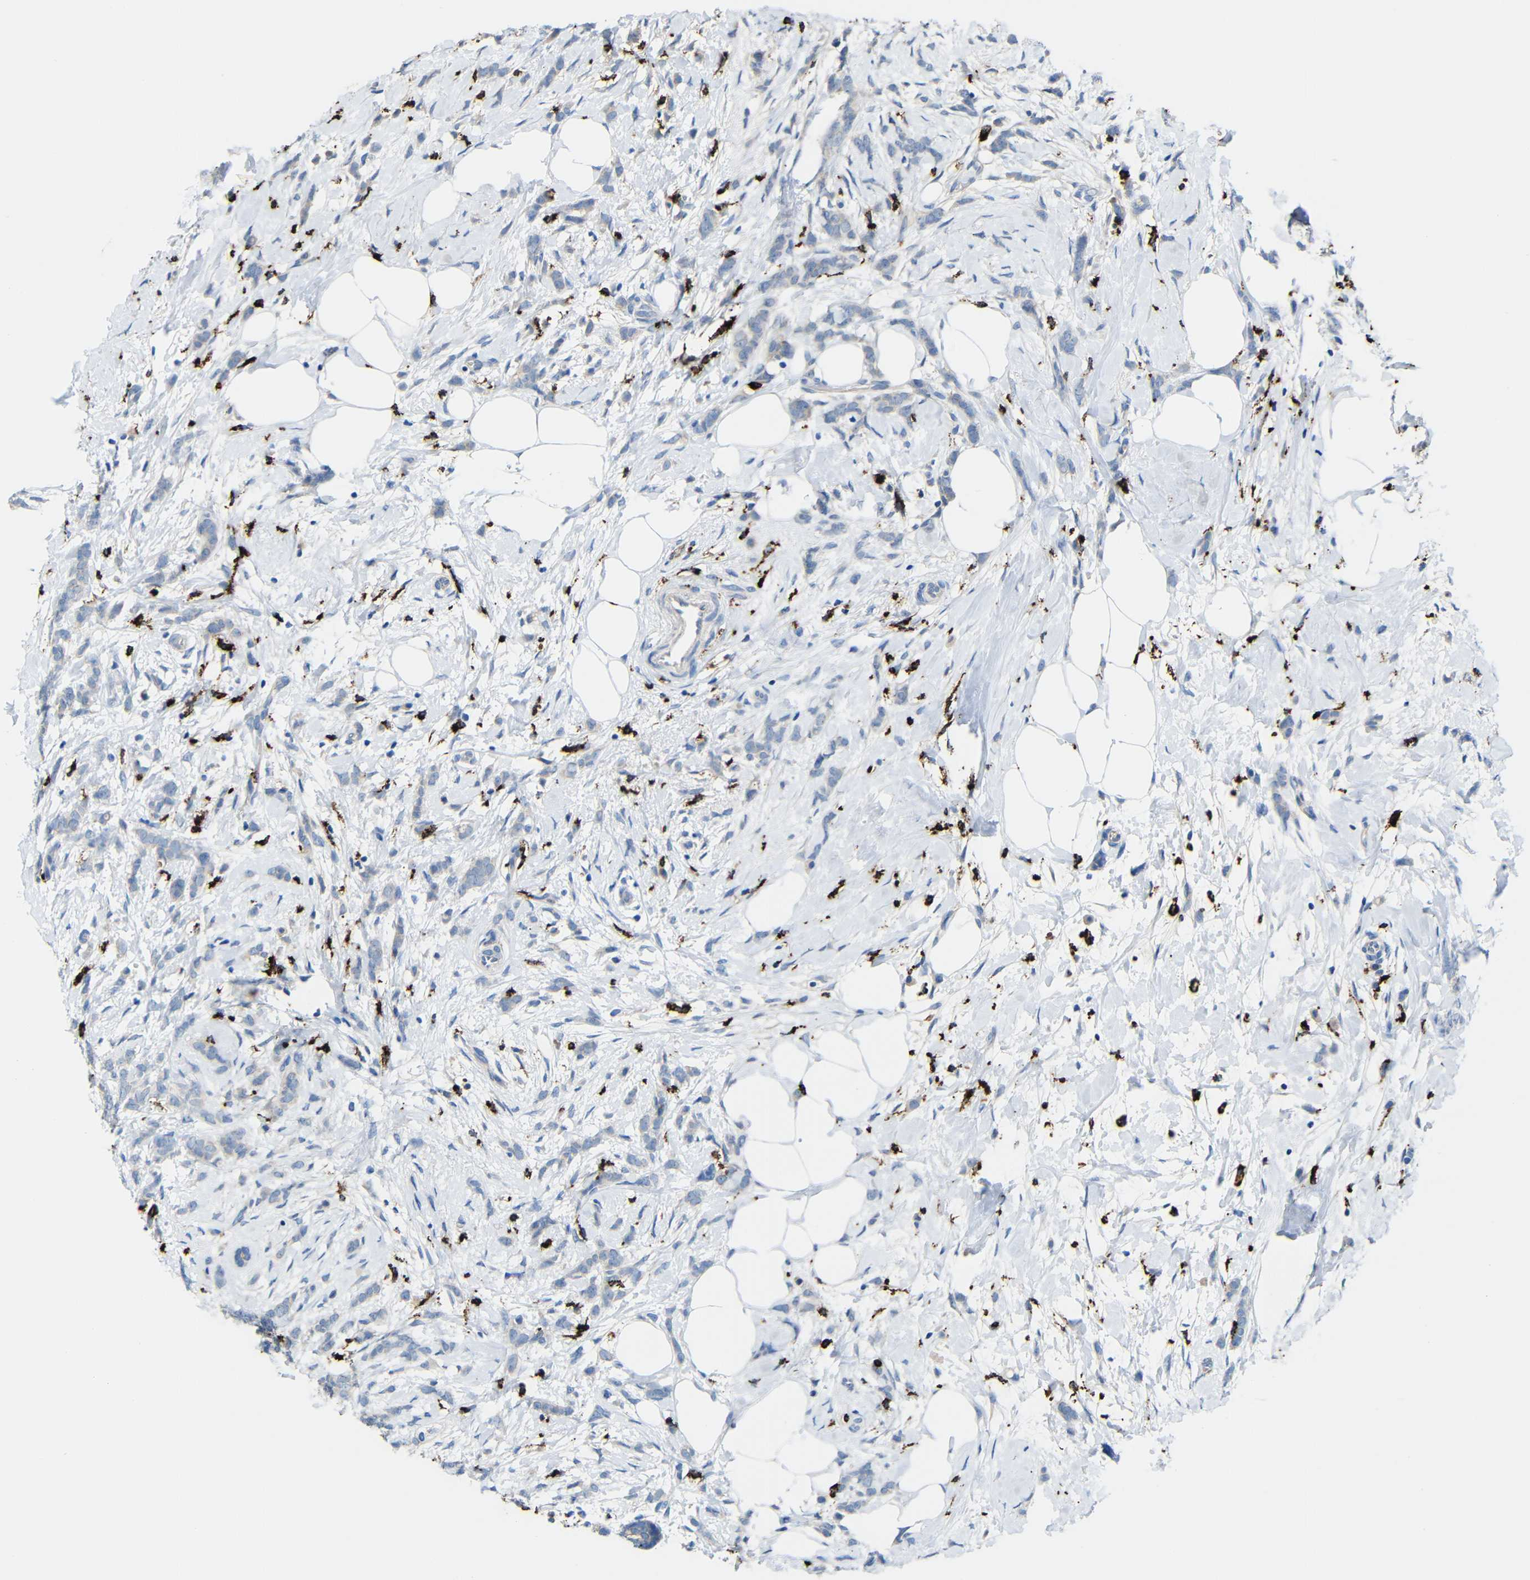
{"staining": {"intensity": "weak", "quantity": "<25%", "location": "cytoplasmic/membranous"}, "tissue": "breast cancer", "cell_type": "Tumor cells", "image_type": "cancer", "snomed": [{"axis": "morphology", "description": "Lobular carcinoma, in situ"}, {"axis": "morphology", "description": "Lobular carcinoma"}, {"axis": "topography", "description": "Breast"}], "caption": "Immunohistochemistry of breast cancer shows no staining in tumor cells.", "gene": "HLA-DMA", "patient": {"sex": "female", "age": 41}}